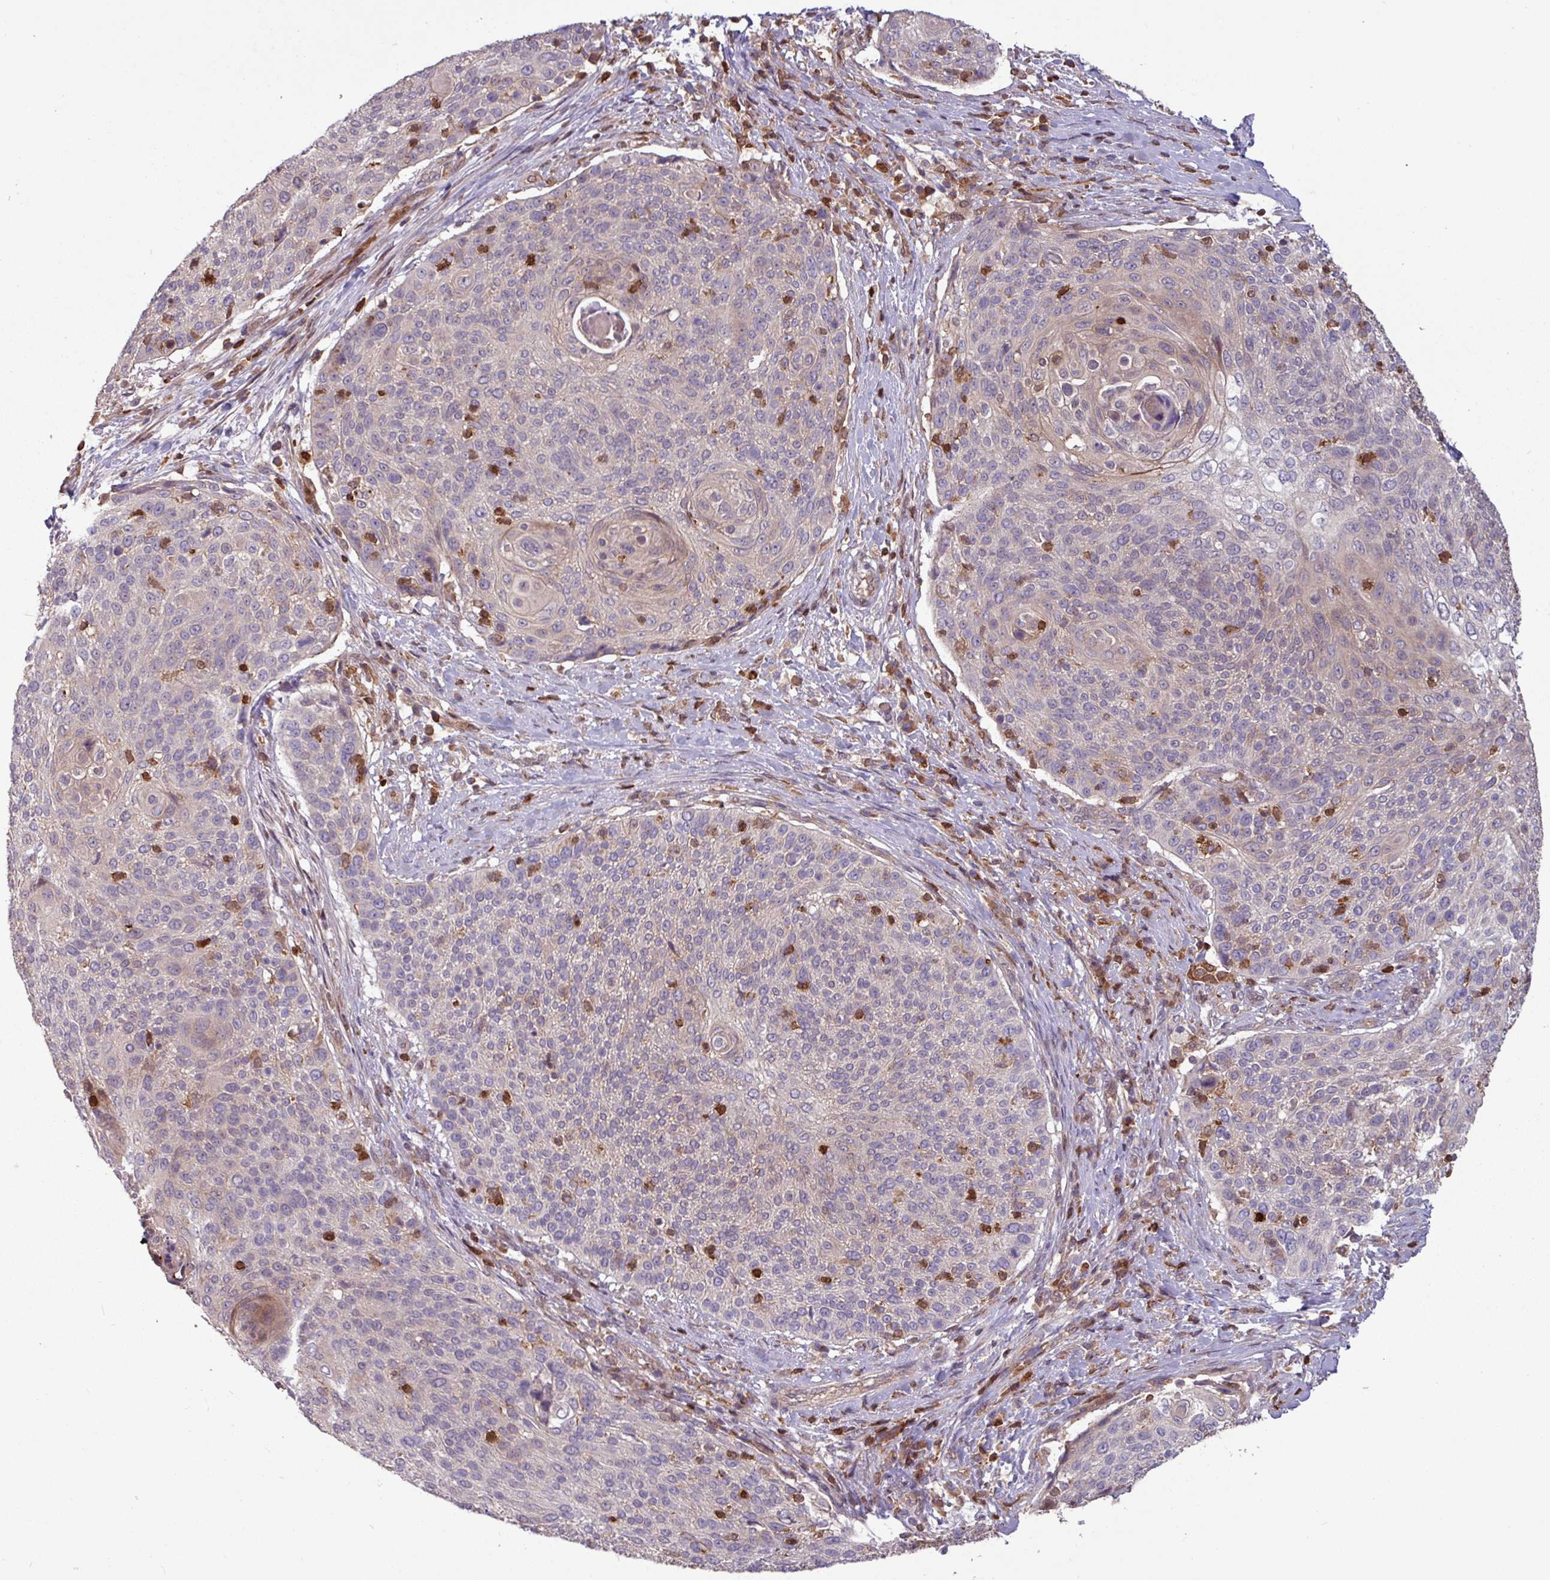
{"staining": {"intensity": "weak", "quantity": "<25%", "location": "cytoplasmic/membranous"}, "tissue": "cervical cancer", "cell_type": "Tumor cells", "image_type": "cancer", "snomed": [{"axis": "morphology", "description": "Squamous cell carcinoma, NOS"}, {"axis": "topography", "description": "Cervix"}], "caption": "This is an IHC photomicrograph of human cervical squamous cell carcinoma. There is no expression in tumor cells.", "gene": "SEC61G", "patient": {"sex": "female", "age": 31}}